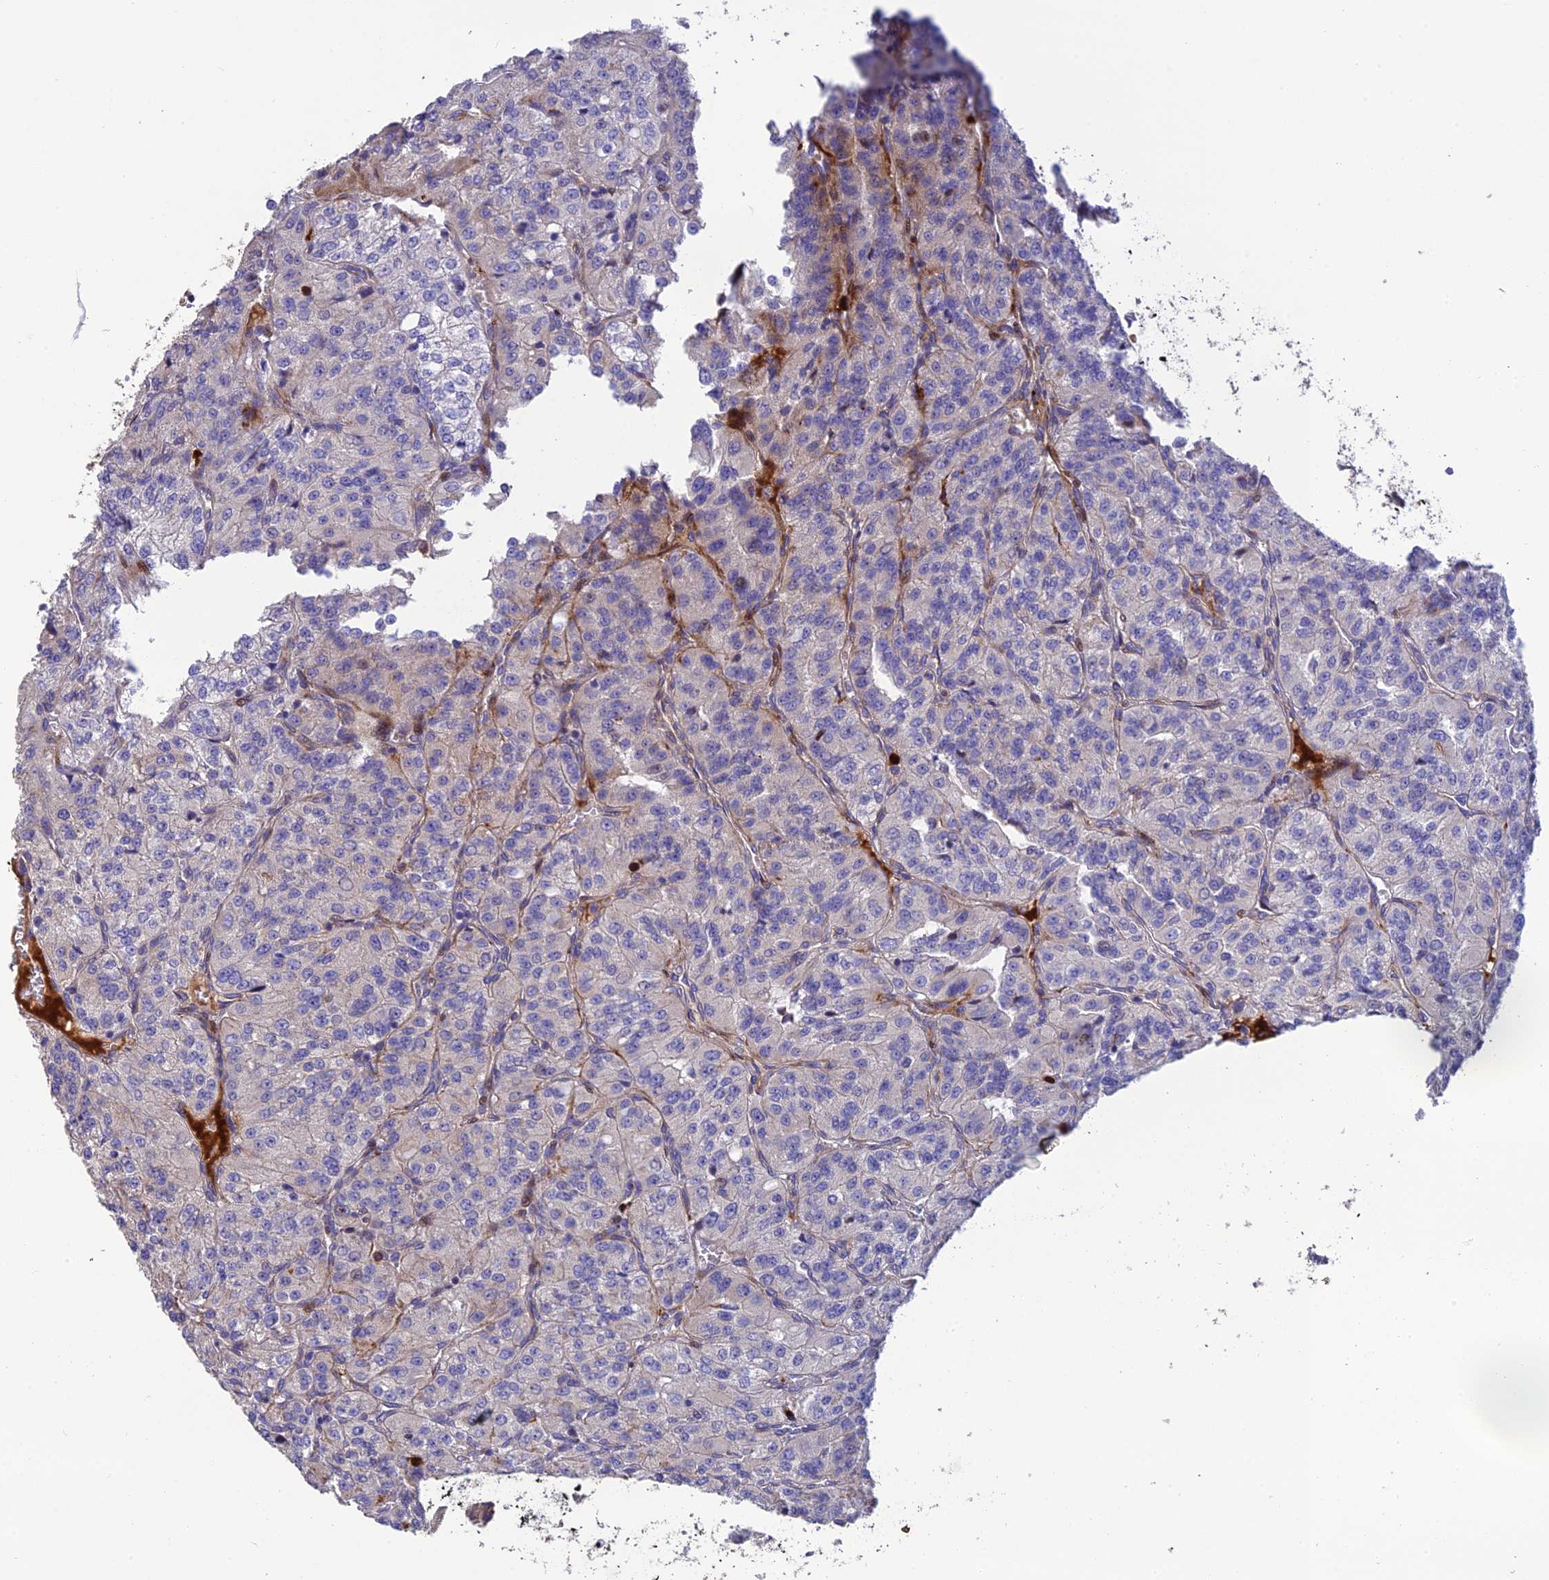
{"staining": {"intensity": "negative", "quantity": "none", "location": "none"}, "tissue": "renal cancer", "cell_type": "Tumor cells", "image_type": "cancer", "snomed": [{"axis": "morphology", "description": "Adenocarcinoma, NOS"}, {"axis": "topography", "description": "Kidney"}], "caption": "An image of renal cancer (adenocarcinoma) stained for a protein shows no brown staining in tumor cells.", "gene": "CPSF4L", "patient": {"sex": "female", "age": 63}}